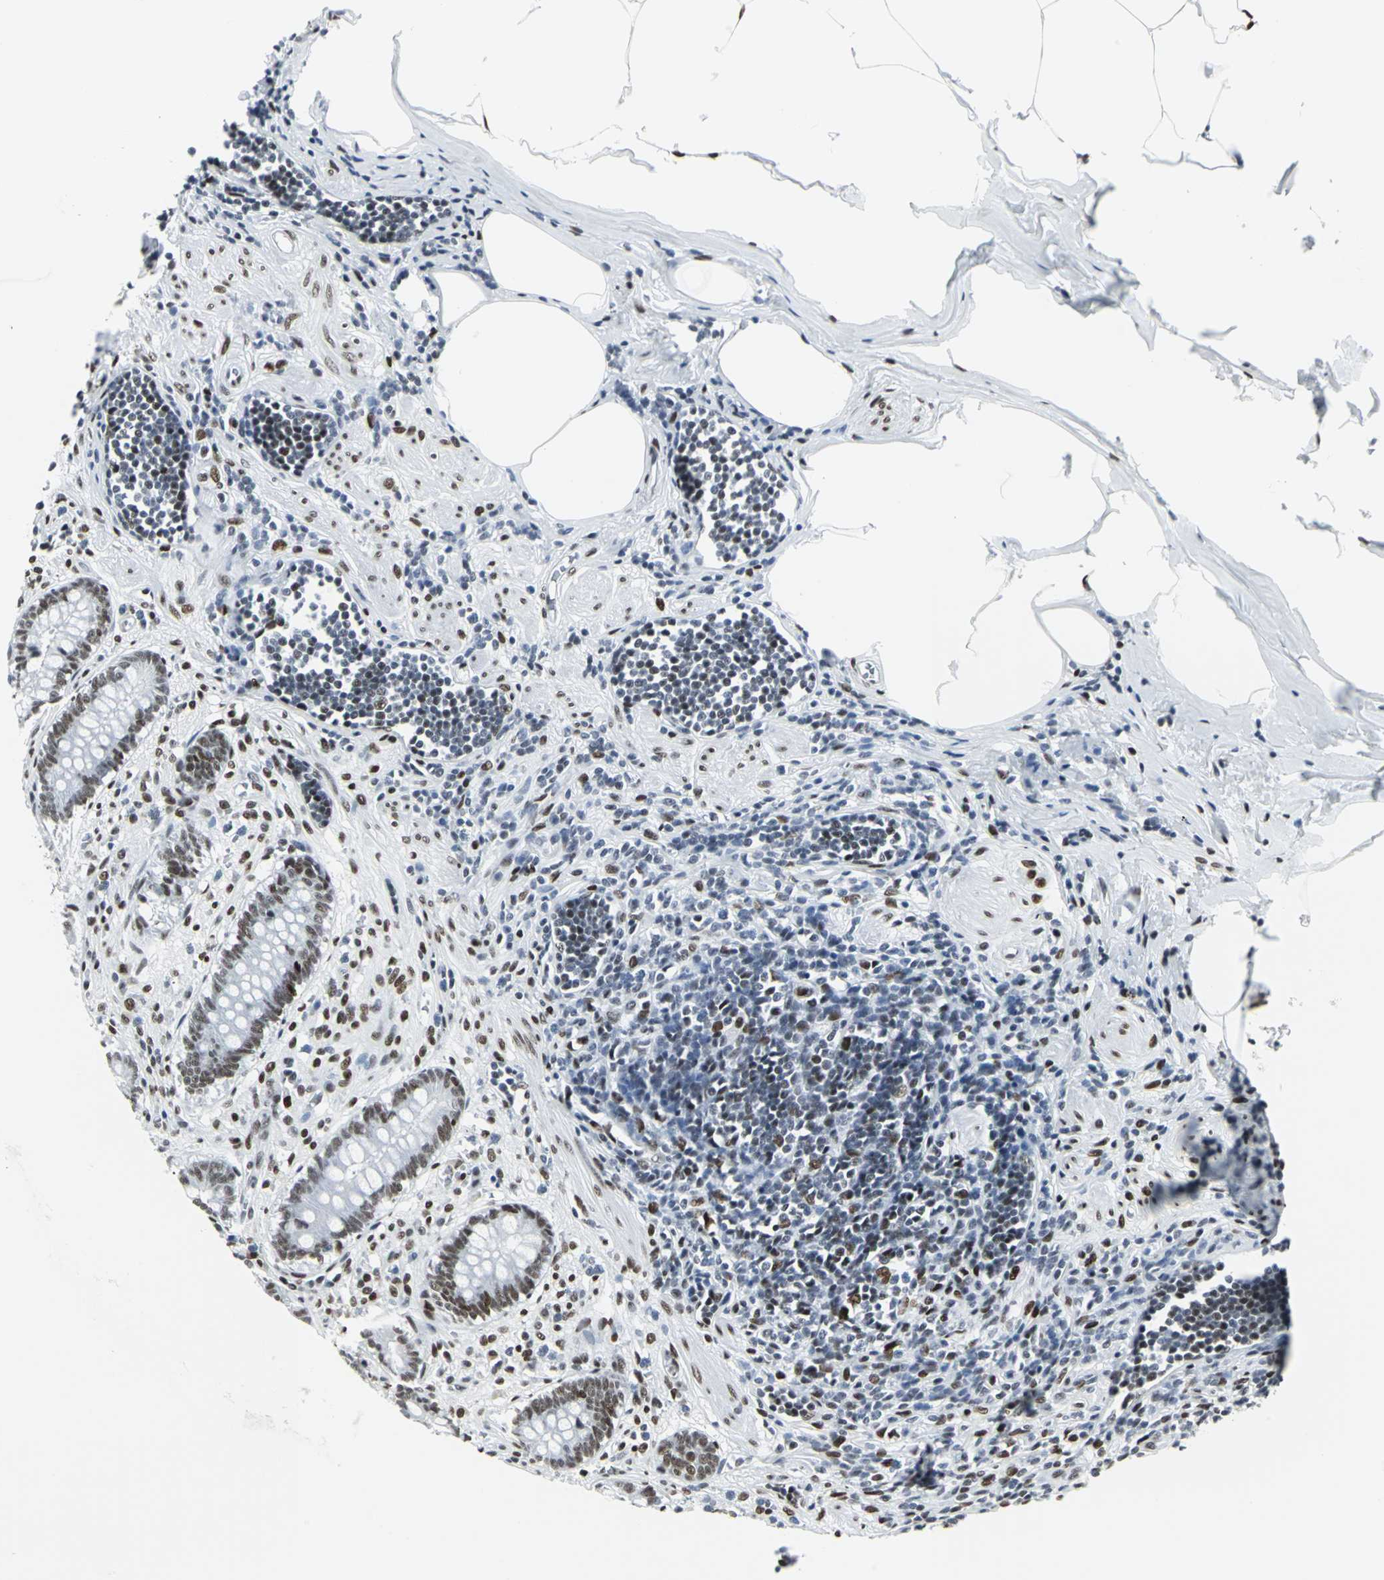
{"staining": {"intensity": "moderate", "quantity": ">75%", "location": "nuclear"}, "tissue": "appendix", "cell_type": "Glandular cells", "image_type": "normal", "snomed": [{"axis": "morphology", "description": "Normal tissue, NOS"}, {"axis": "topography", "description": "Appendix"}], "caption": "Appendix stained for a protein reveals moderate nuclear positivity in glandular cells. (DAB = brown stain, brightfield microscopy at high magnification).", "gene": "HDAC2", "patient": {"sex": "female", "age": 50}}